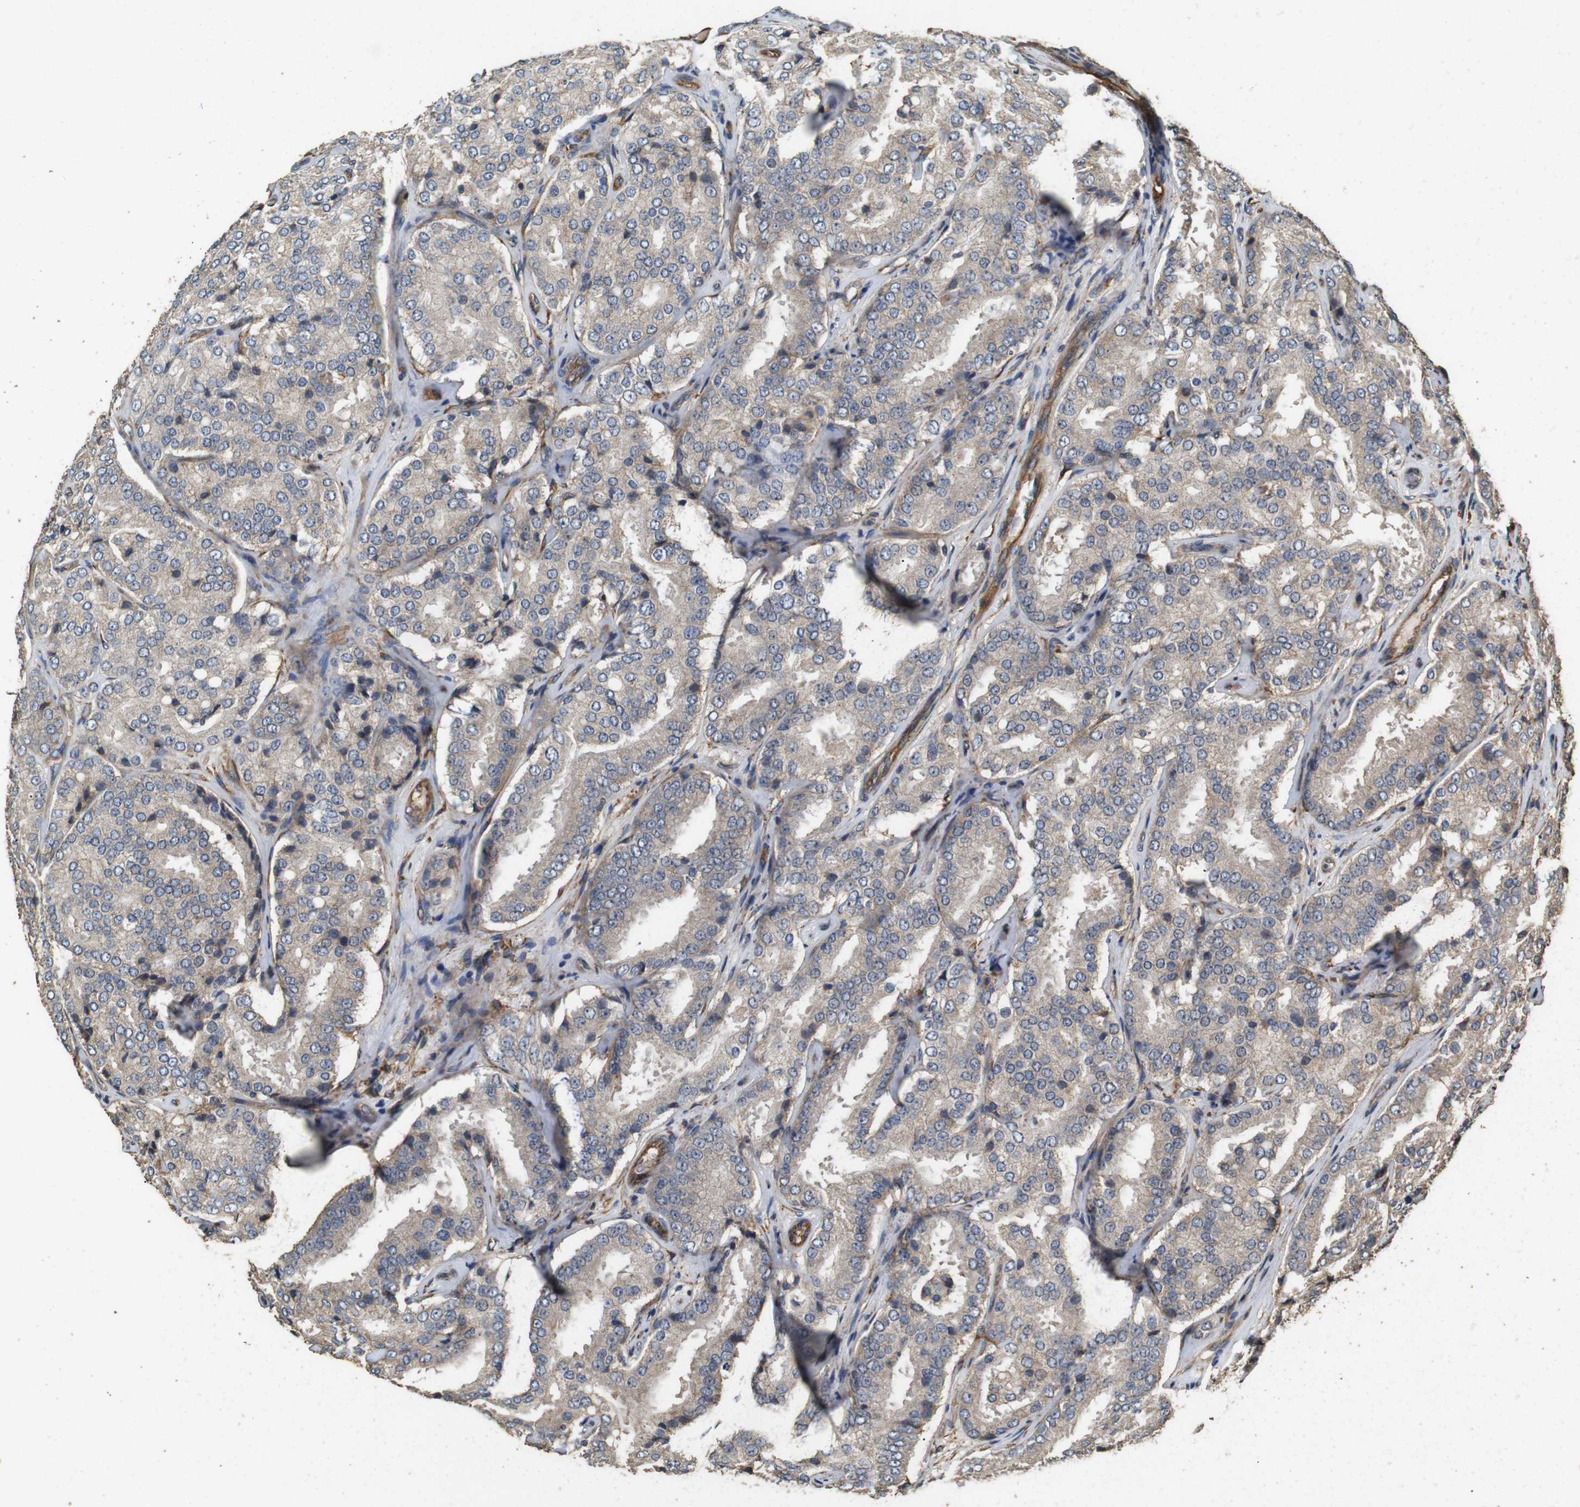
{"staining": {"intensity": "weak", "quantity": "25%-75%", "location": "cytoplasmic/membranous"}, "tissue": "prostate cancer", "cell_type": "Tumor cells", "image_type": "cancer", "snomed": [{"axis": "morphology", "description": "Adenocarcinoma, High grade"}, {"axis": "topography", "description": "Prostate"}], "caption": "Human prostate cancer (adenocarcinoma (high-grade)) stained with a brown dye displays weak cytoplasmic/membranous positive staining in approximately 25%-75% of tumor cells.", "gene": "CNPY4", "patient": {"sex": "male", "age": 65}}